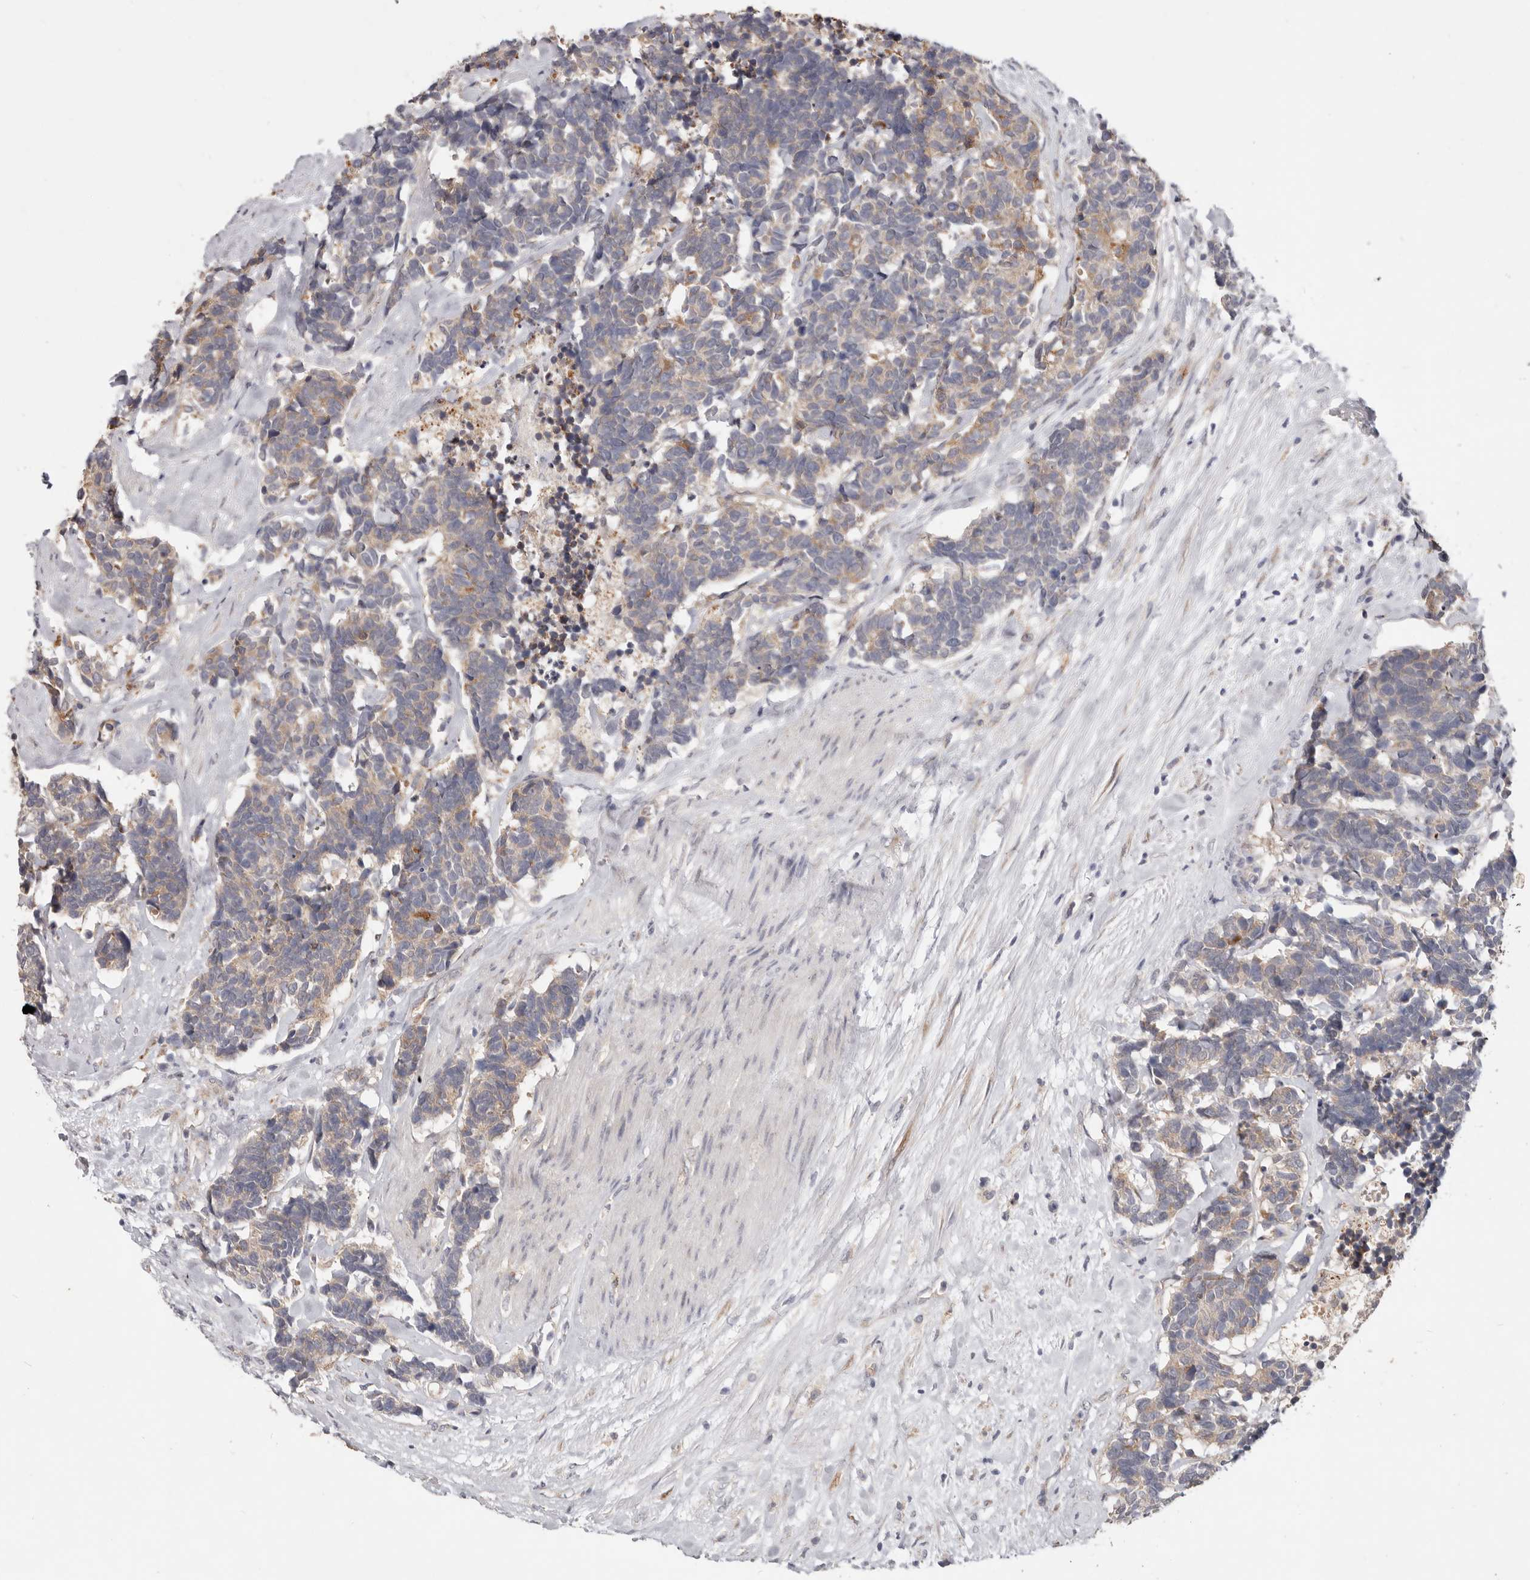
{"staining": {"intensity": "moderate", "quantity": "<25%", "location": "cytoplasmic/membranous"}, "tissue": "carcinoid", "cell_type": "Tumor cells", "image_type": "cancer", "snomed": [{"axis": "morphology", "description": "Carcinoma, NOS"}, {"axis": "morphology", "description": "Carcinoid, malignant, NOS"}, {"axis": "topography", "description": "Urinary bladder"}], "caption": "Immunohistochemistry histopathology image of neoplastic tissue: human carcinoid stained using IHC reveals low levels of moderate protein expression localized specifically in the cytoplasmic/membranous of tumor cells, appearing as a cytoplasmic/membranous brown color.", "gene": "WDR77", "patient": {"sex": "male", "age": 57}}